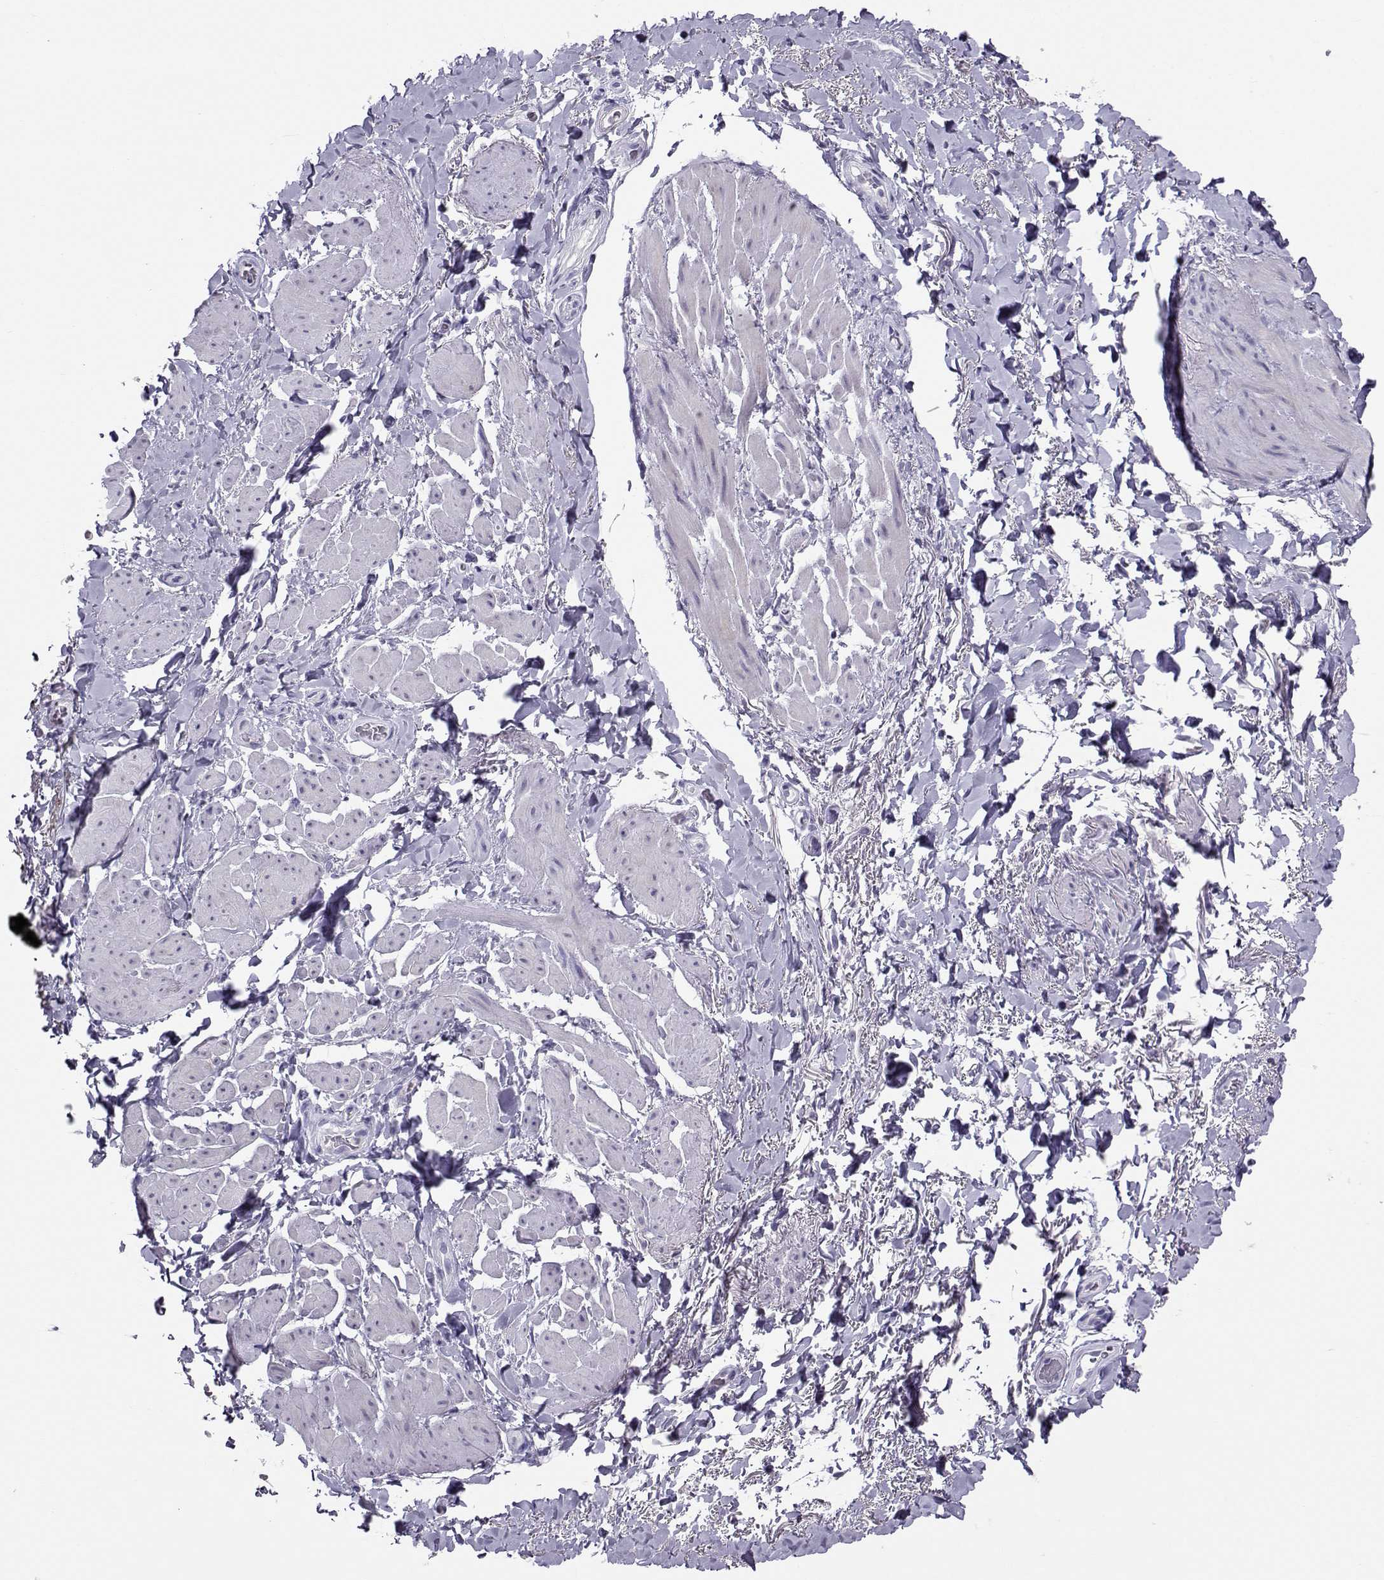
{"staining": {"intensity": "negative", "quantity": "none", "location": "none"}, "tissue": "adipose tissue", "cell_type": "Adipocytes", "image_type": "normal", "snomed": [{"axis": "morphology", "description": "Normal tissue, NOS"}, {"axis": "topography", "description": "Anal"}, {"axis": "topography", "description": "Peripheral nerve tissue"}], "caption": "Protein analysis of benign adipose tissue shows no significant staining in adipocytes. The staining was performed using DAB to visualize the protein expression in brown, while the nuclei were stained in blue with hematoxylin (Magnification: 20x).", "gene": "PGK1", "patient": {"sex": "male", "age": 53}}